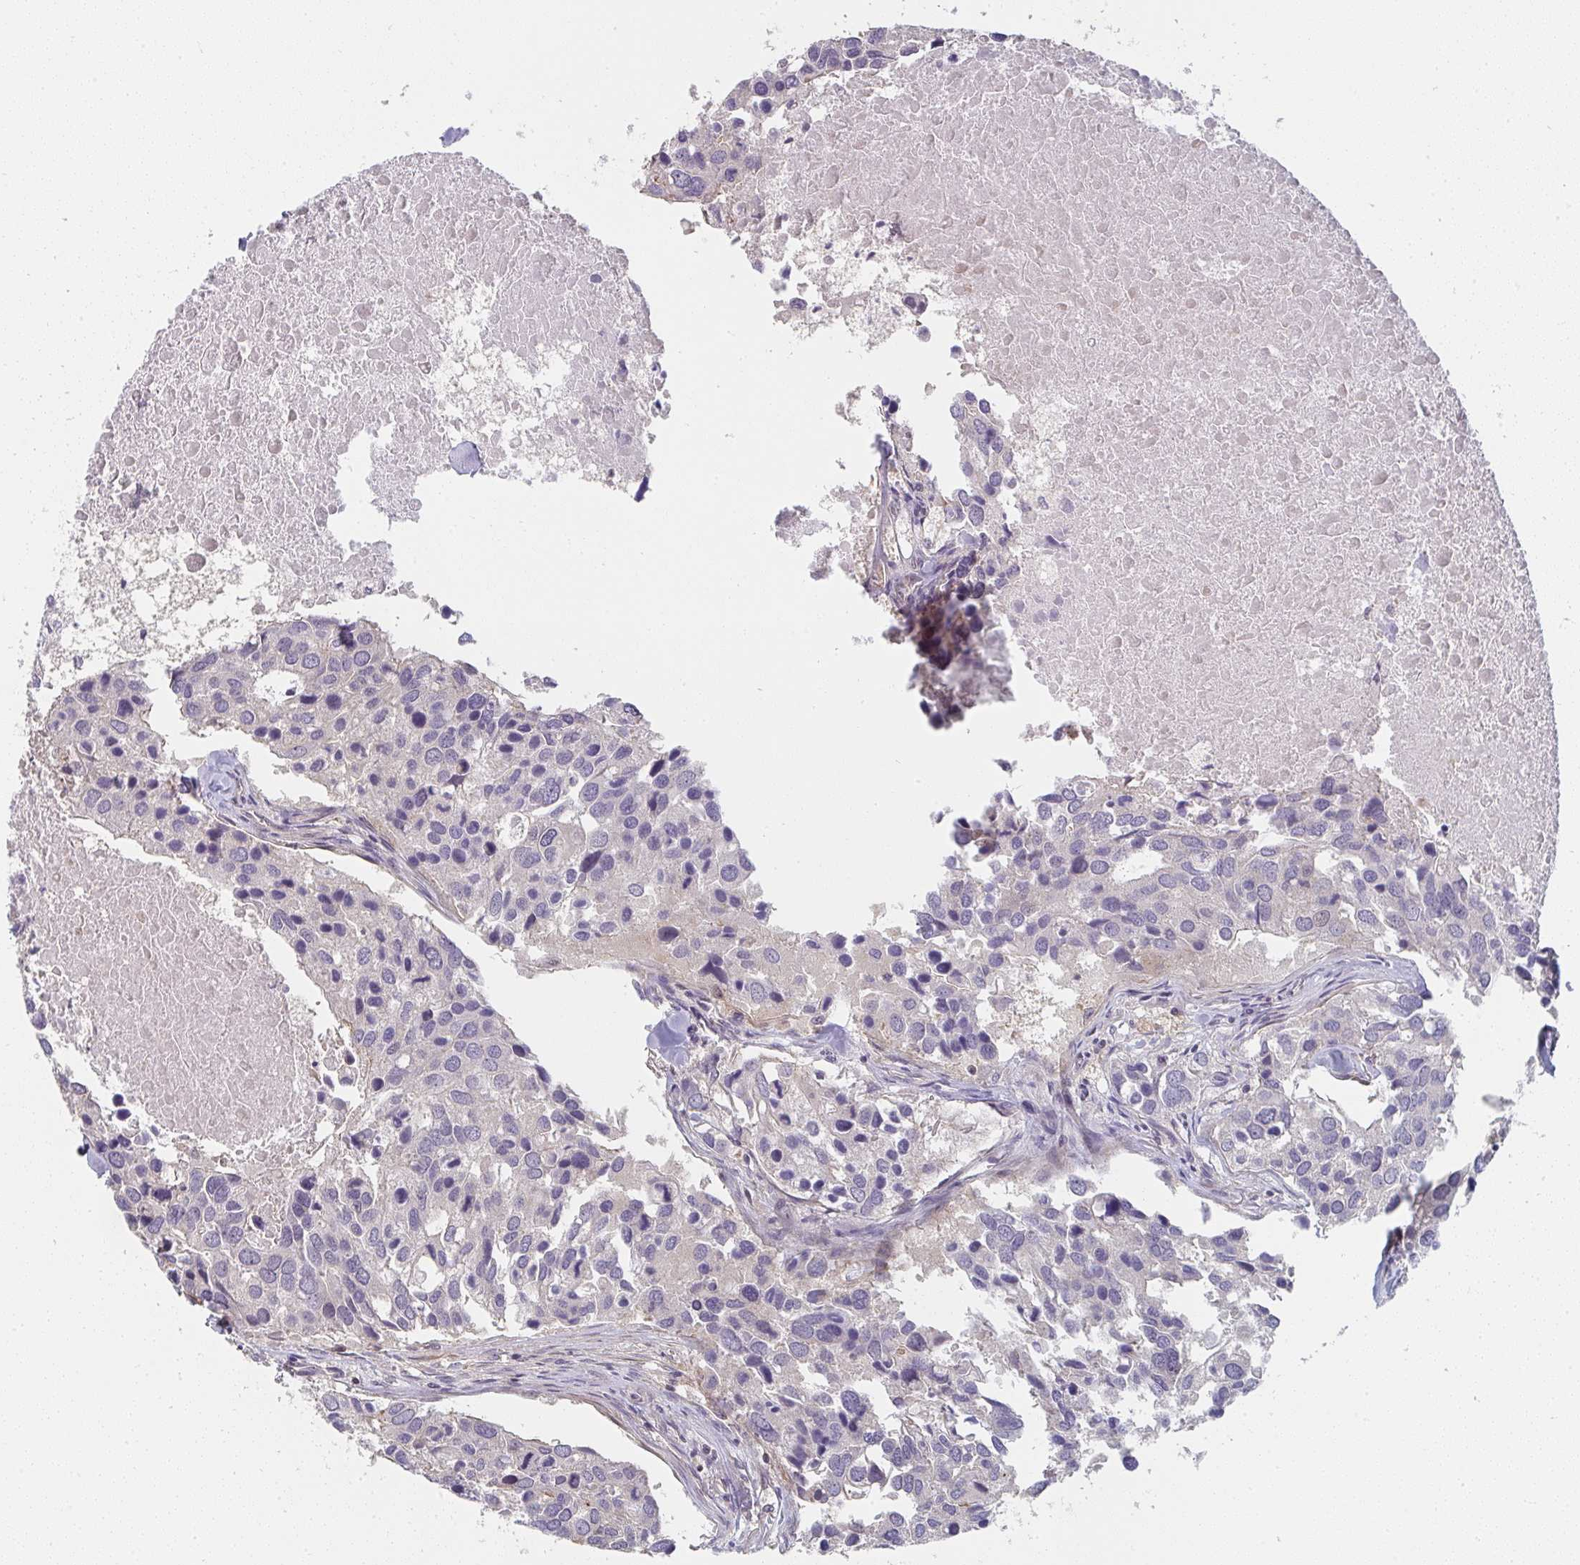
{"staining": {"intensity": "negative", "quantity": "none", "location": "none"}, "tissue": "breast cancer", "cell_type": "Tumor cells", "image_type": "cancer", "snomed": [{"axis": "morphology", "description": "Duct carcinoma"}, {"axis": "topography", "description": "Breast"}], "caption": "This is an IHC image of human infiltrating ductal carcinoma (breast). There is no expression in tumor cells.", "gene": "RANGRF", "patient": {"sex": "female", "age": 83}}